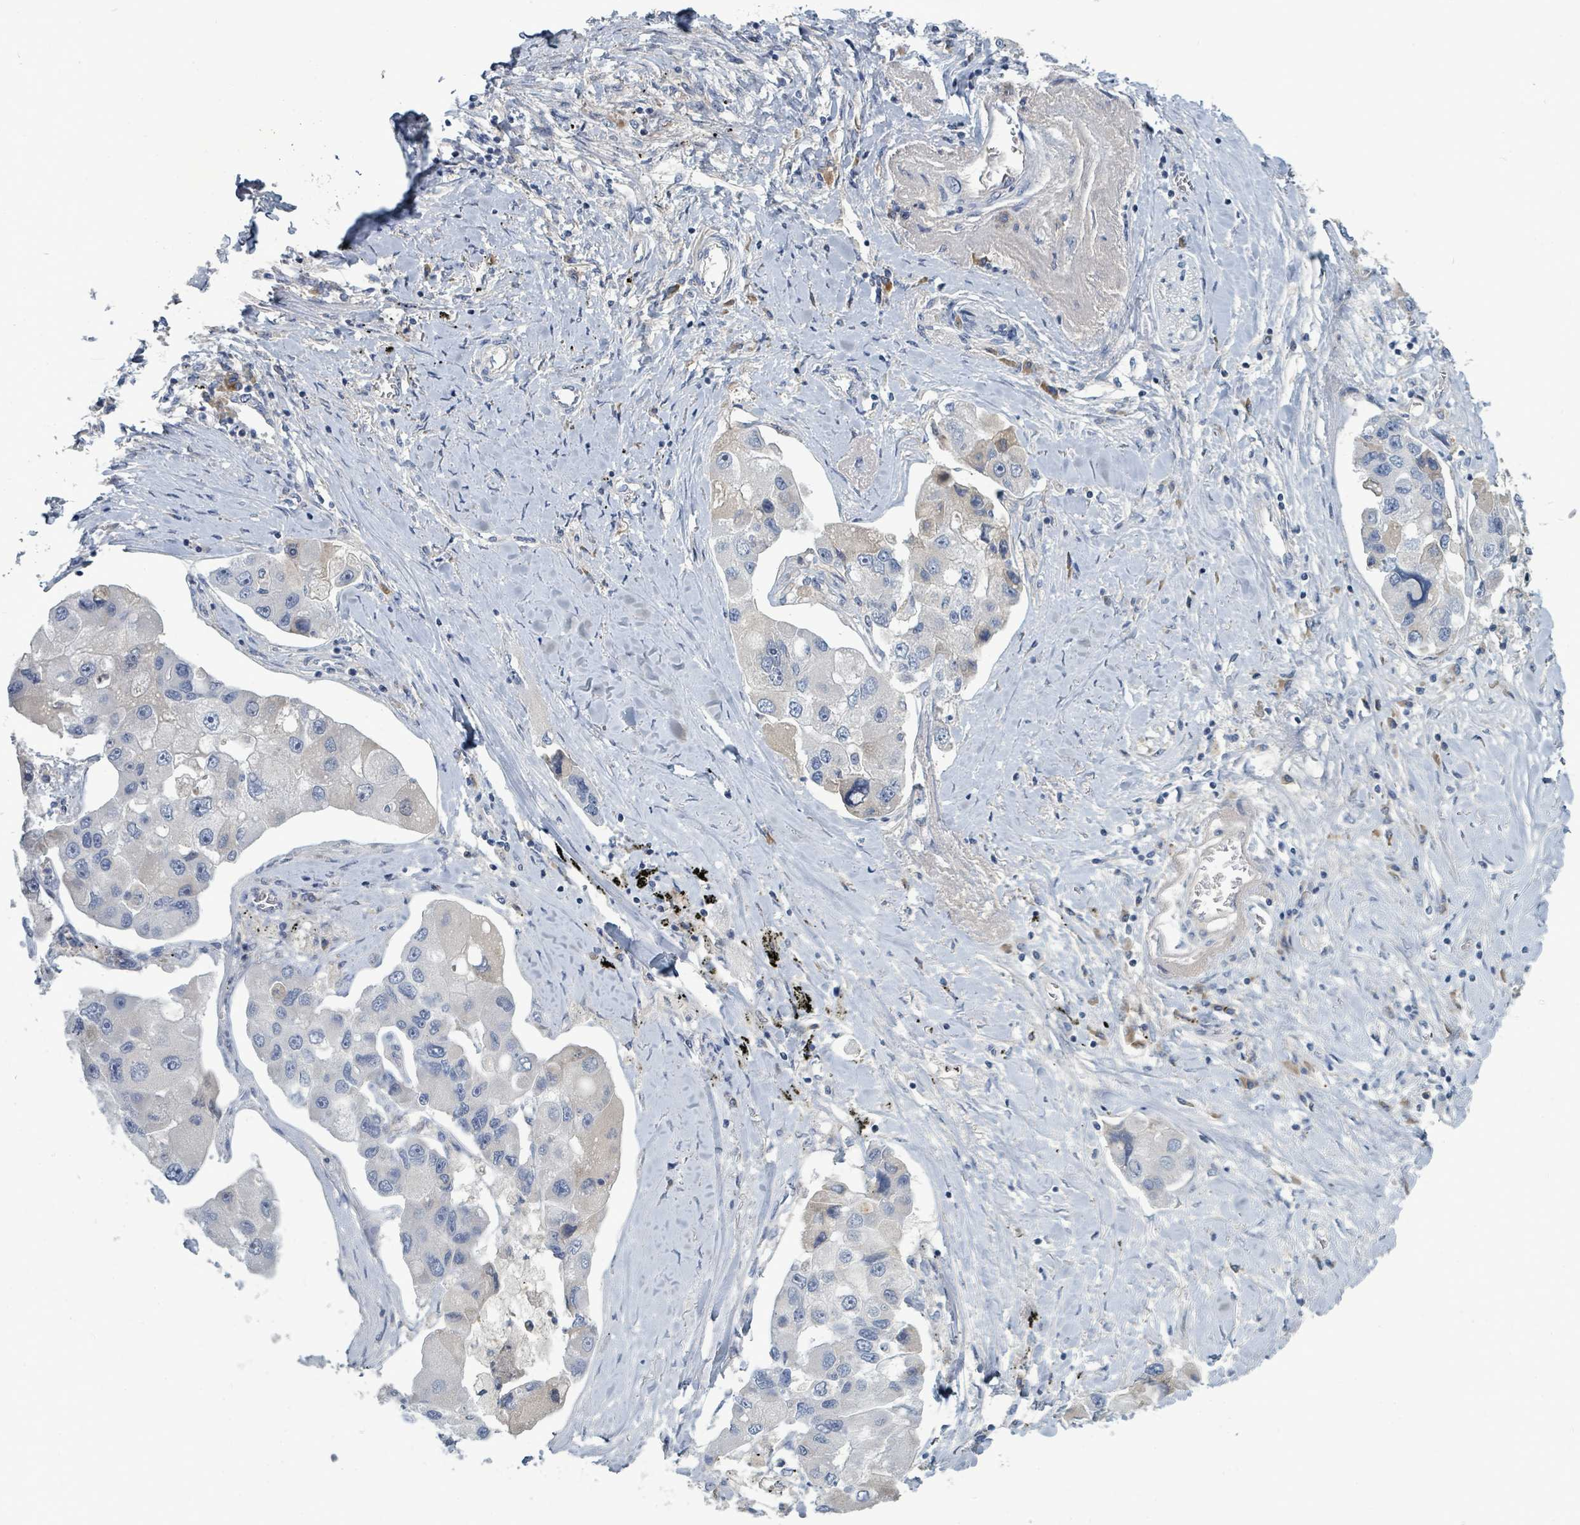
{"staining": {"intensity": "weak", "quantity": "<25%", "location": "cytoplasmic/membranous"}, "tissue": "lung cancer", "cell_type": "Tumor cells", "image_type": "cancer", "snomed": [{"axis": "morphology", "description": "Adenocarcinoma, NOS"}, {"axis": "topography", "description": "Lung"}], "caption": "Lung cancer (adenocarcinoma) was stained to show a protein in brown. There is no significant expression in tumor cells.", "gene": "SLC25A23", "patient": {"sex": "female", "age": 54}}